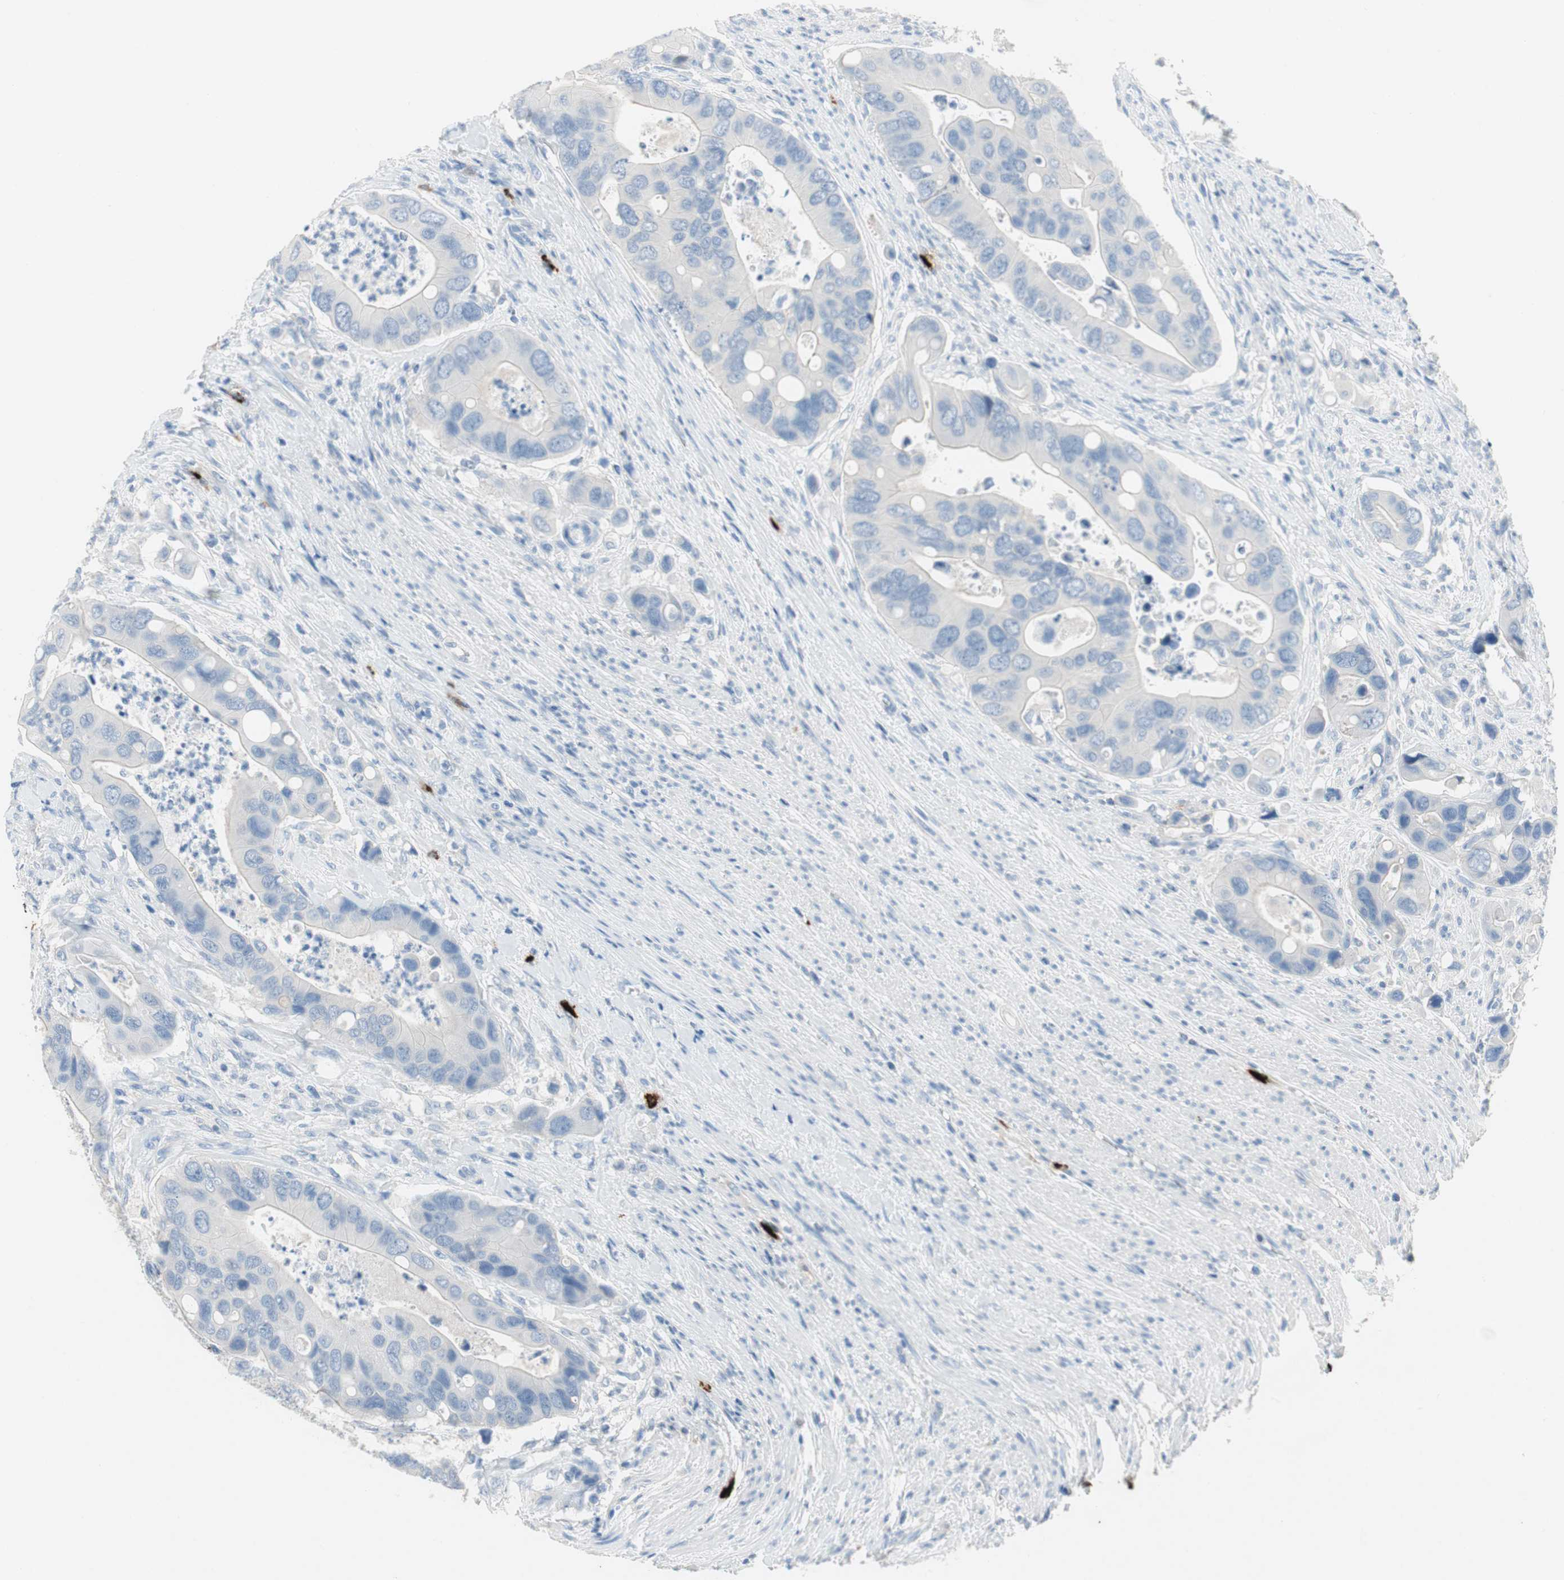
{"staining": {"intensity": "negative", "quantity": "none", "location": "none"}, "tissue": "colorectal cancer", "cell_type": "Tumor cells", "image_type": "cancer", "snomed": [{"axis": "morphology", "description": "Adenocarcinoma, NOS"}, {"axis": "topography", "description": "Rectum"}], "caption": "A photomicrograph of human adenocarcinoma (colorectal) is negative for staining in tumor cells.", "gene": "CPA3", "patient": {"sex": "female", "age": 57}}